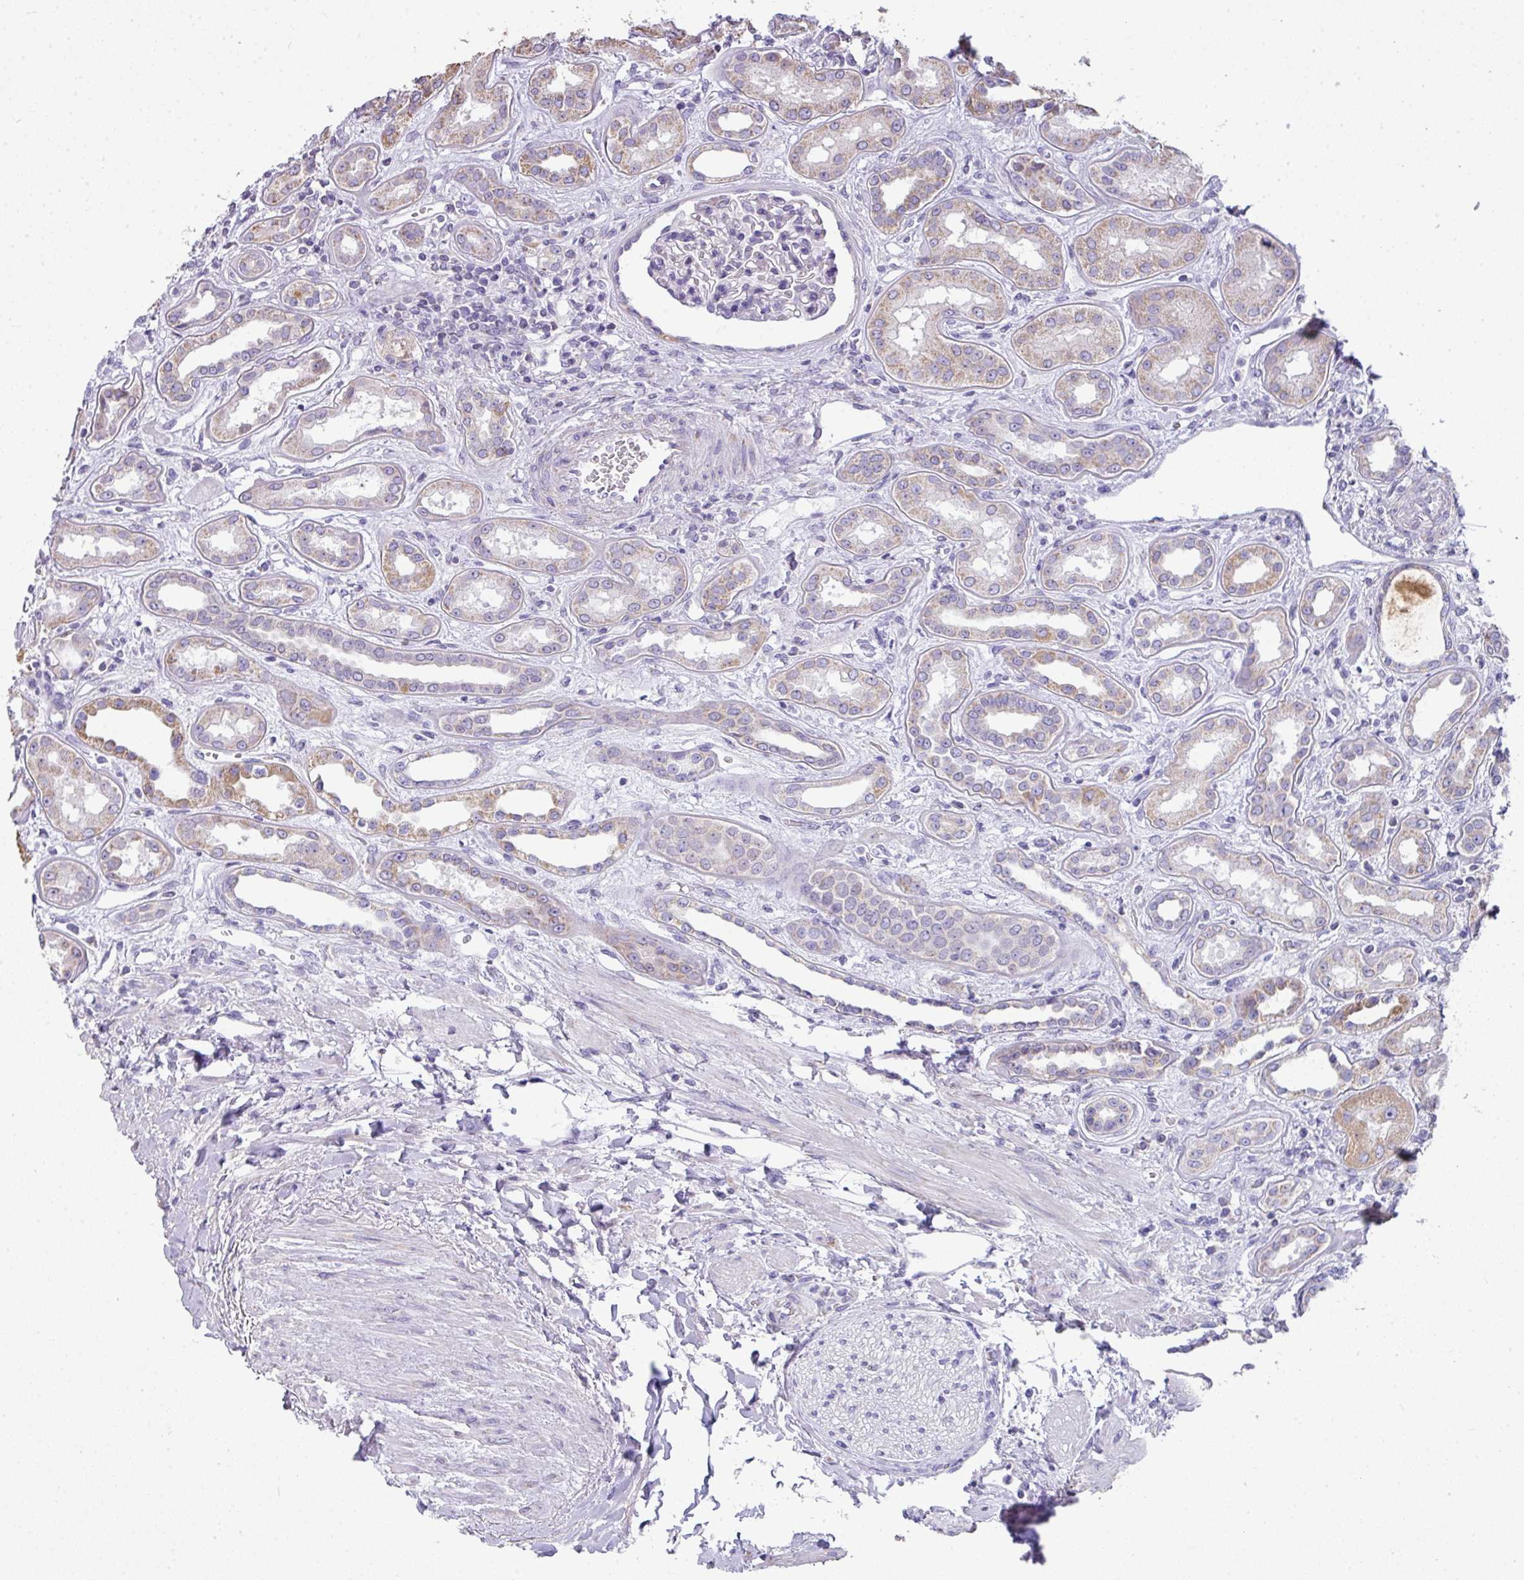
{"staining": {"intensity": "negative", "quantity": "none", "location": "none"}, "tissue": "kidney", "cell_type": "Cells in glomeruli", "image_type": "normal", "snomed": [{"axis": "morphology", "description": "Normal tissue, NOS"}, {"axis": "topography", "description": "Kidney"}], "caption": "IHC micrograph of benign kidney stained for a protein (brown), which displays no expression in cells in glomeruli. The staining is performed using DAB brown chromogen with nuclei counter-stained in using hematoxylin.", "gene": "PALS2", "patient": {"sex": "male", "age": 59}}